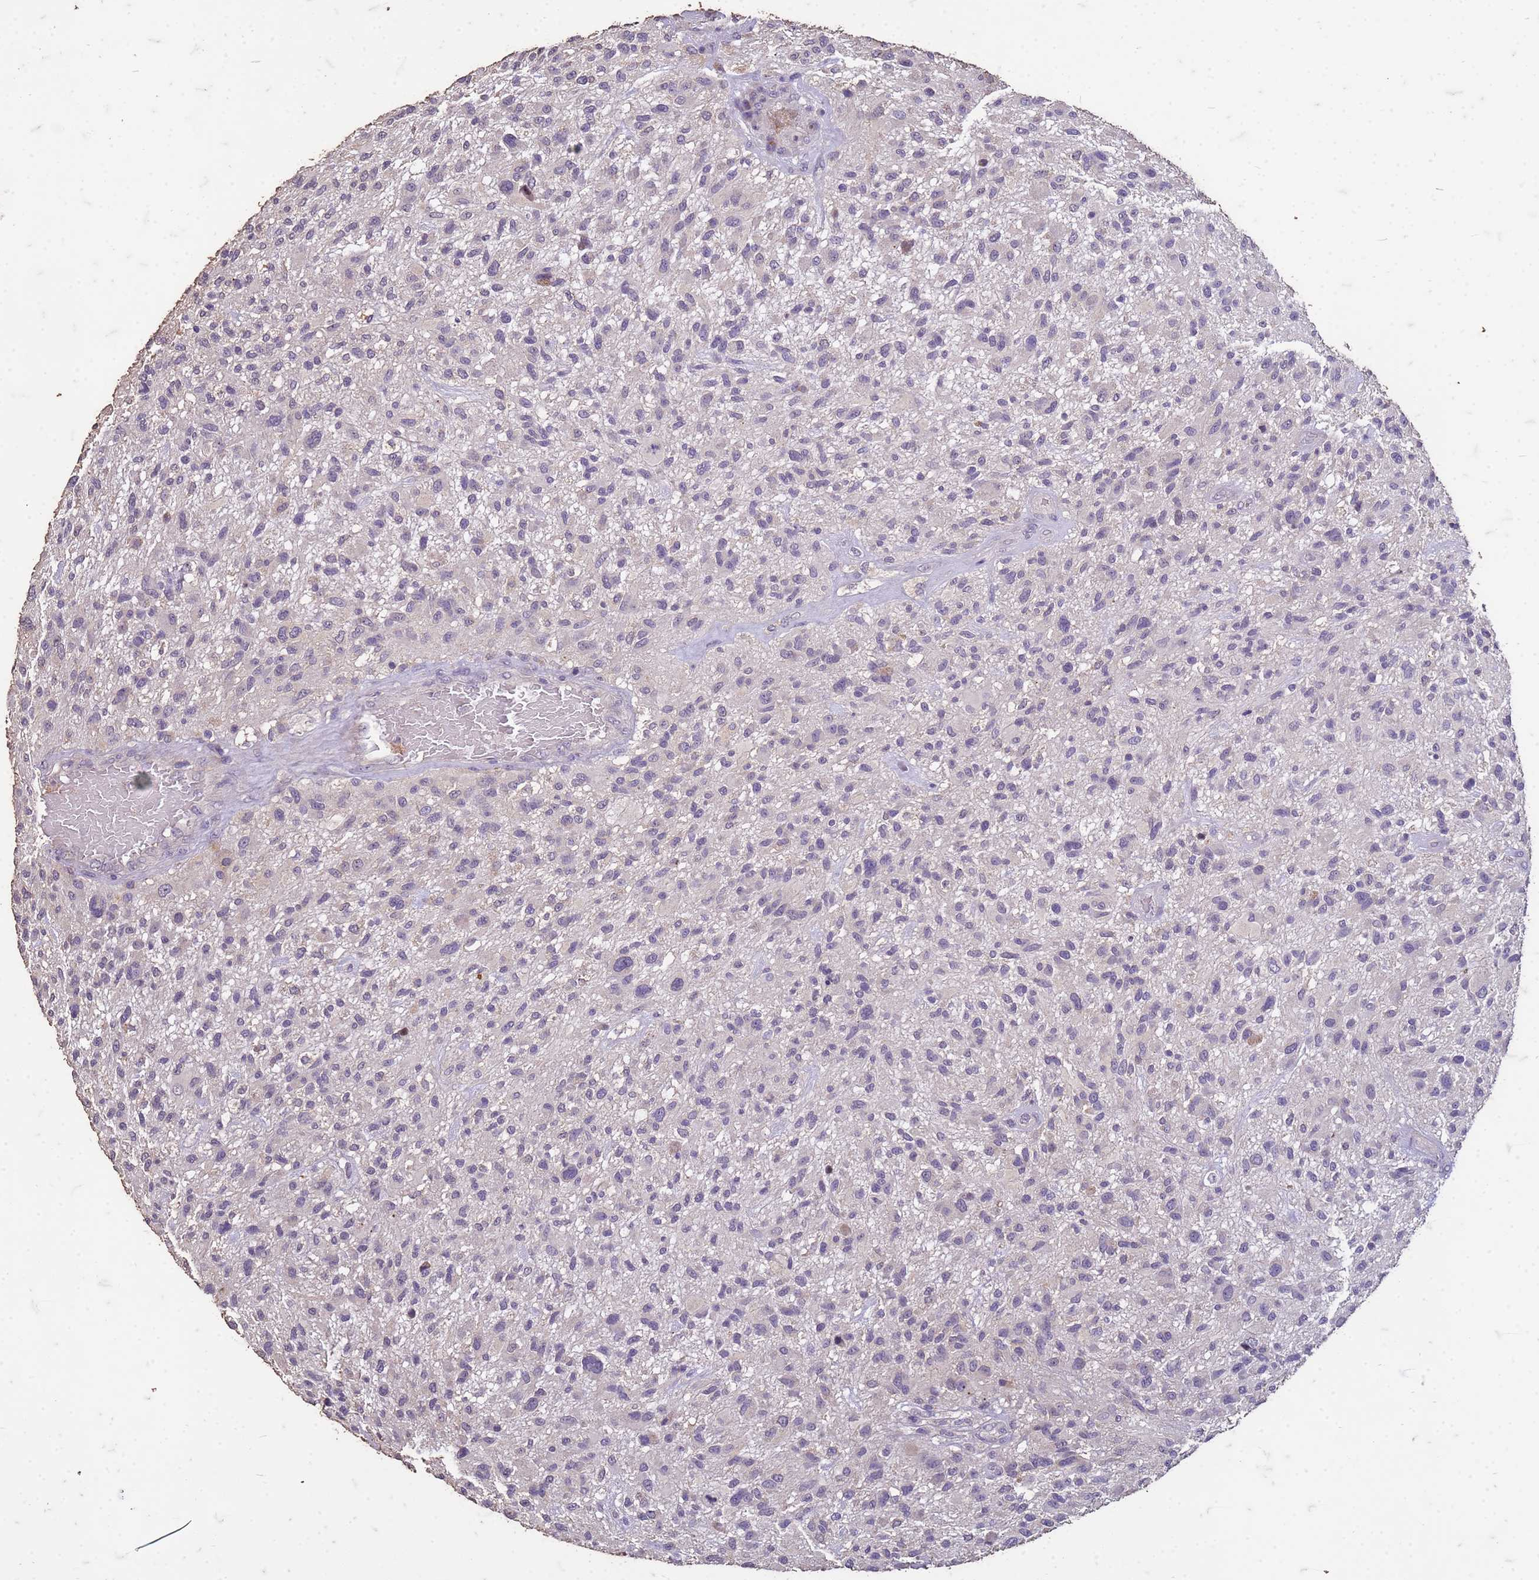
{"staining": {"intensity": "negative", "quantity": "none", "location": "none"}, "tissue": "glioma", "cell_type": "Tumor cells", "image_type": "cancer", "snomed": [{"axis": "morphology", "description": "Glioma, malignant, High grade"}, {"axis": "topography", "description": "Brain"}], "caption": "Immunohistochemistry (IHC) of human glioma demonstrates no expression in tumor cells.", "gene": "FAM184B", "patient": {"sex": "male", "age": 47}}